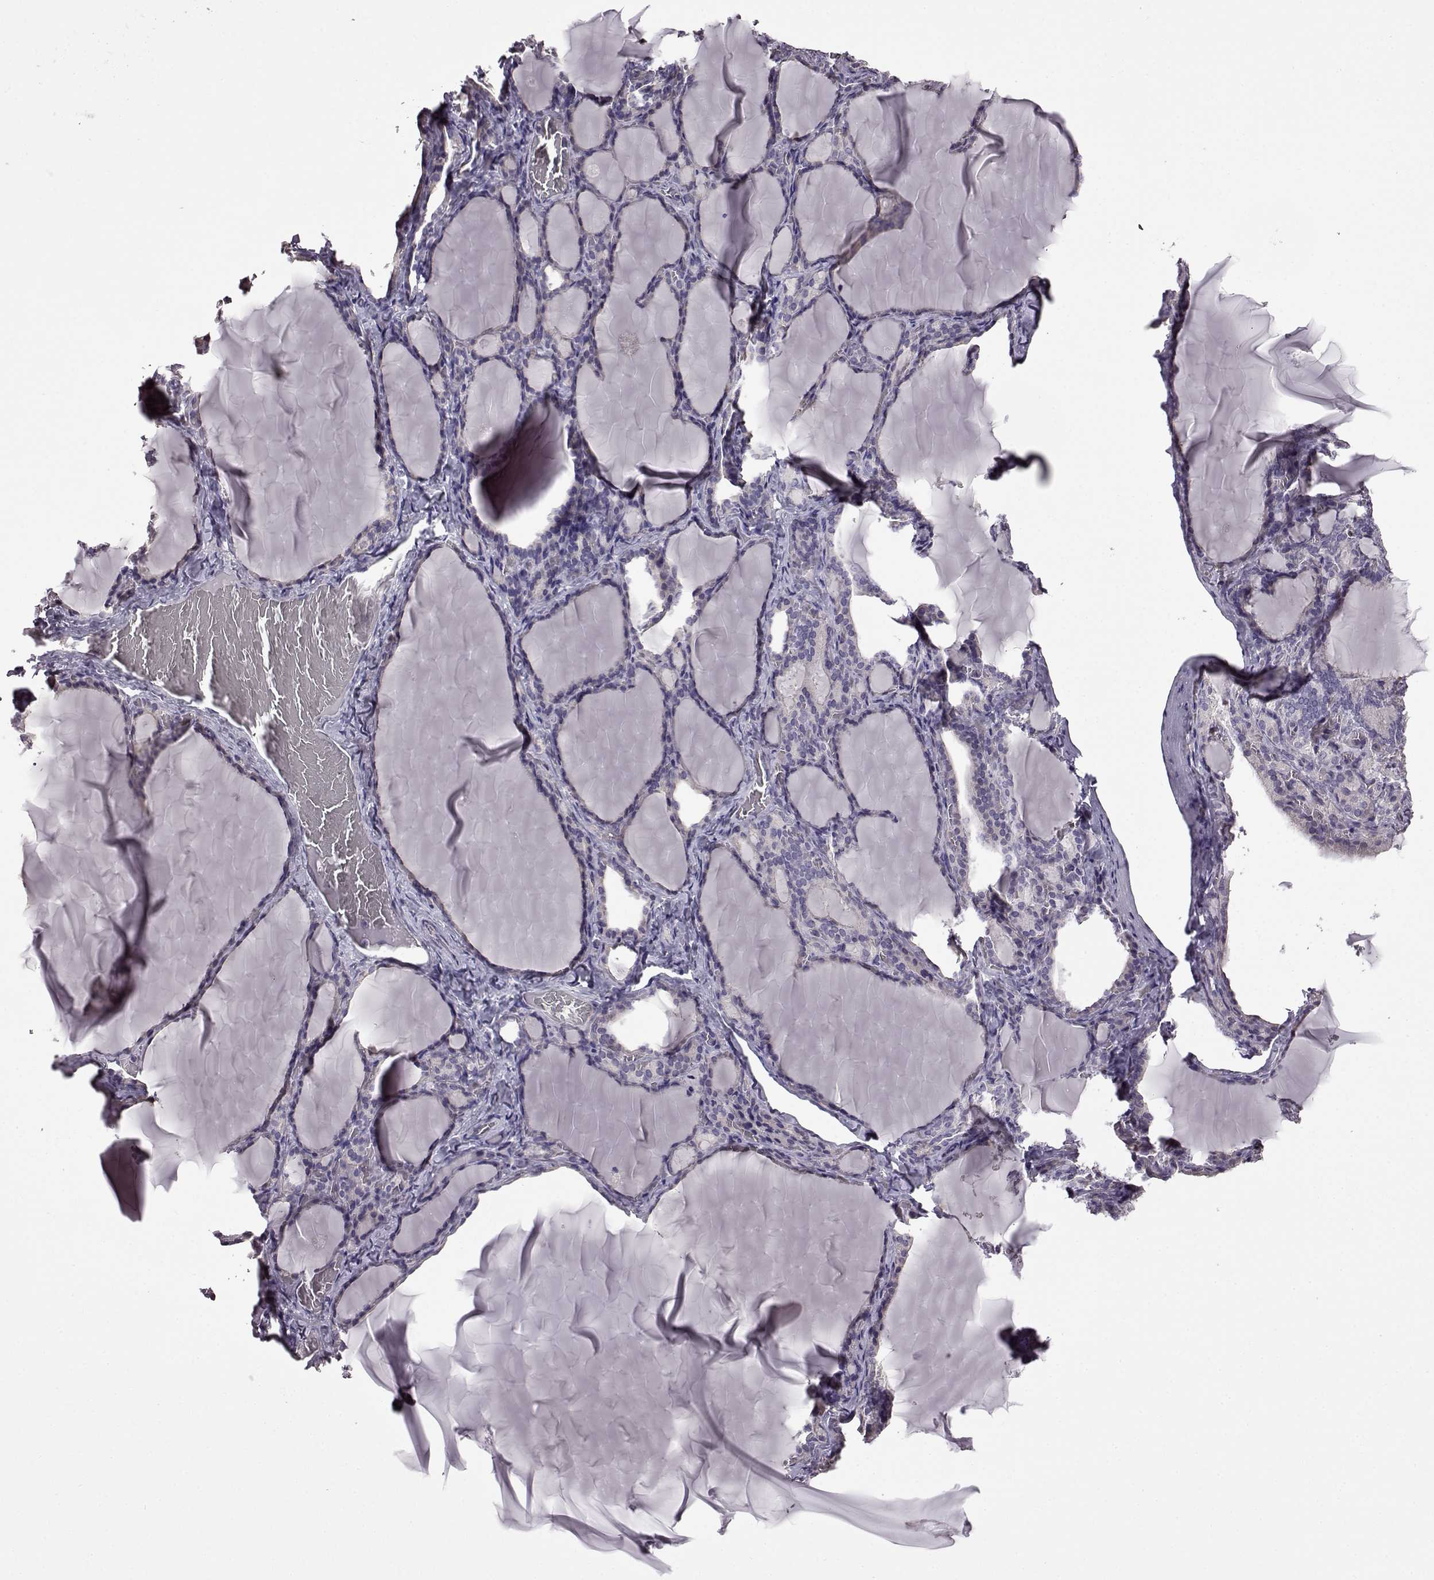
{"staining": {"intensity": "negative", "quantity": "none", "location": "none"}, "tissue": "thyroid gland", "cell_type": "Glandular cells", "image_type": "normal", "snomed": [{"axis": "morphology", "description": "Normal tissue, NOS"}, {"axis": "morphology", "description": "Hyperplasia, NOS"}, {"axis": "topography", "description": "Thyroid gland"}], "caption": "This is a image of IHC staining of normal thyroid gland, which shows no staining in glandular cells. The staining was performed using DAB to visualize the protein expression in brown, while the nuclei were stained in blue with hematoxylin (Magnification: 20x).", "gene": "EDDM3B", "patient": {"sex": "female", "age": 27}}